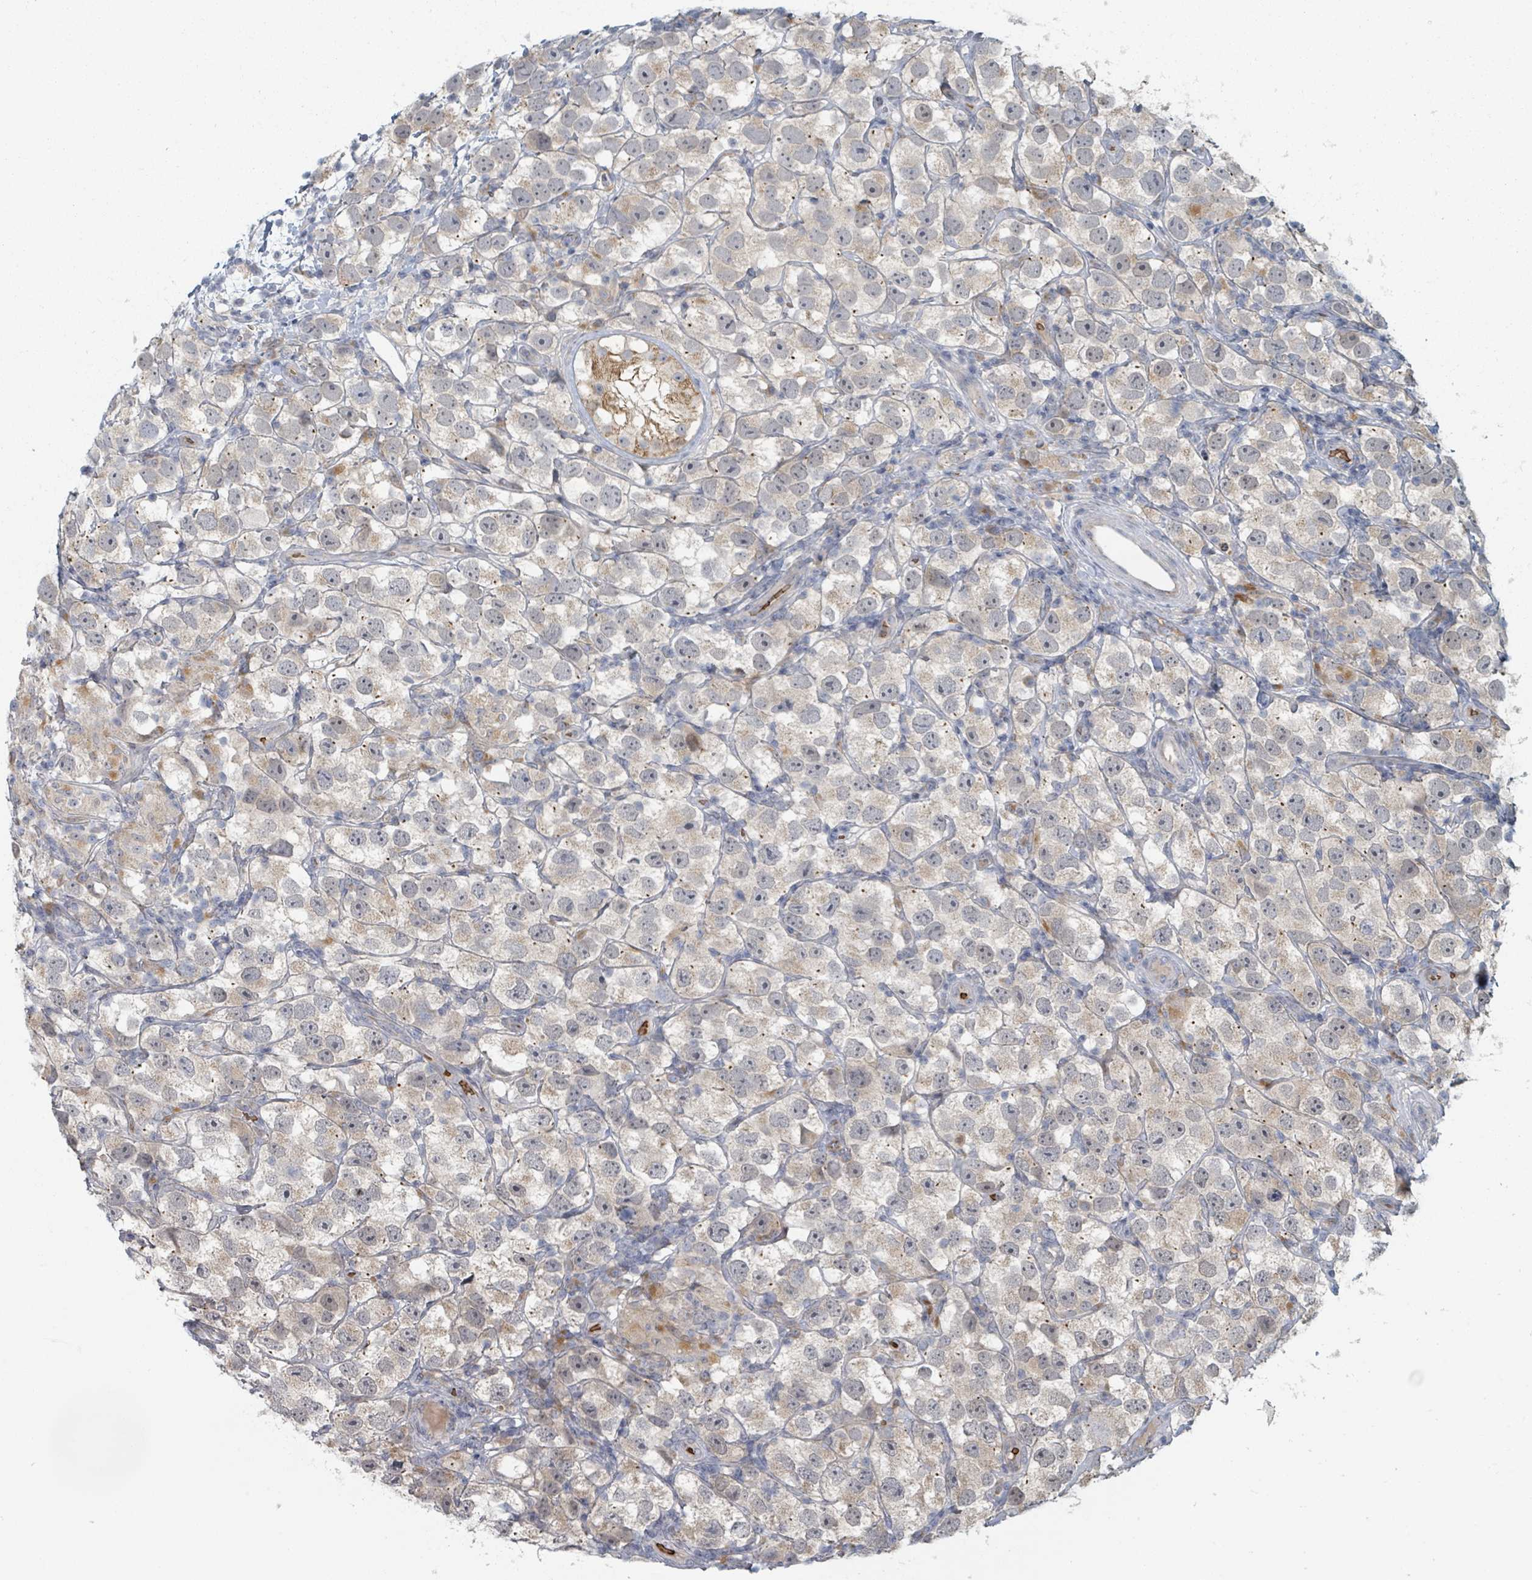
{"staining": {"intensity": "negative", "quantity": "none", "location": "none"}, "tissue": "testis cancer", "cell_type": "Tumor cells", "image_type": "cancer", "snomed": [{"axis": "morphology", "description": "Seminoma, NOS"}, {"axis": "topography", "description": "Testis"}], "caption": "Testis cancer (seminoma) was stained to show a protein in brown. There is no significant staining in tumor cells.", "gene": "TRPC4AP", "patient": {"sex": "male", "age": 26}}